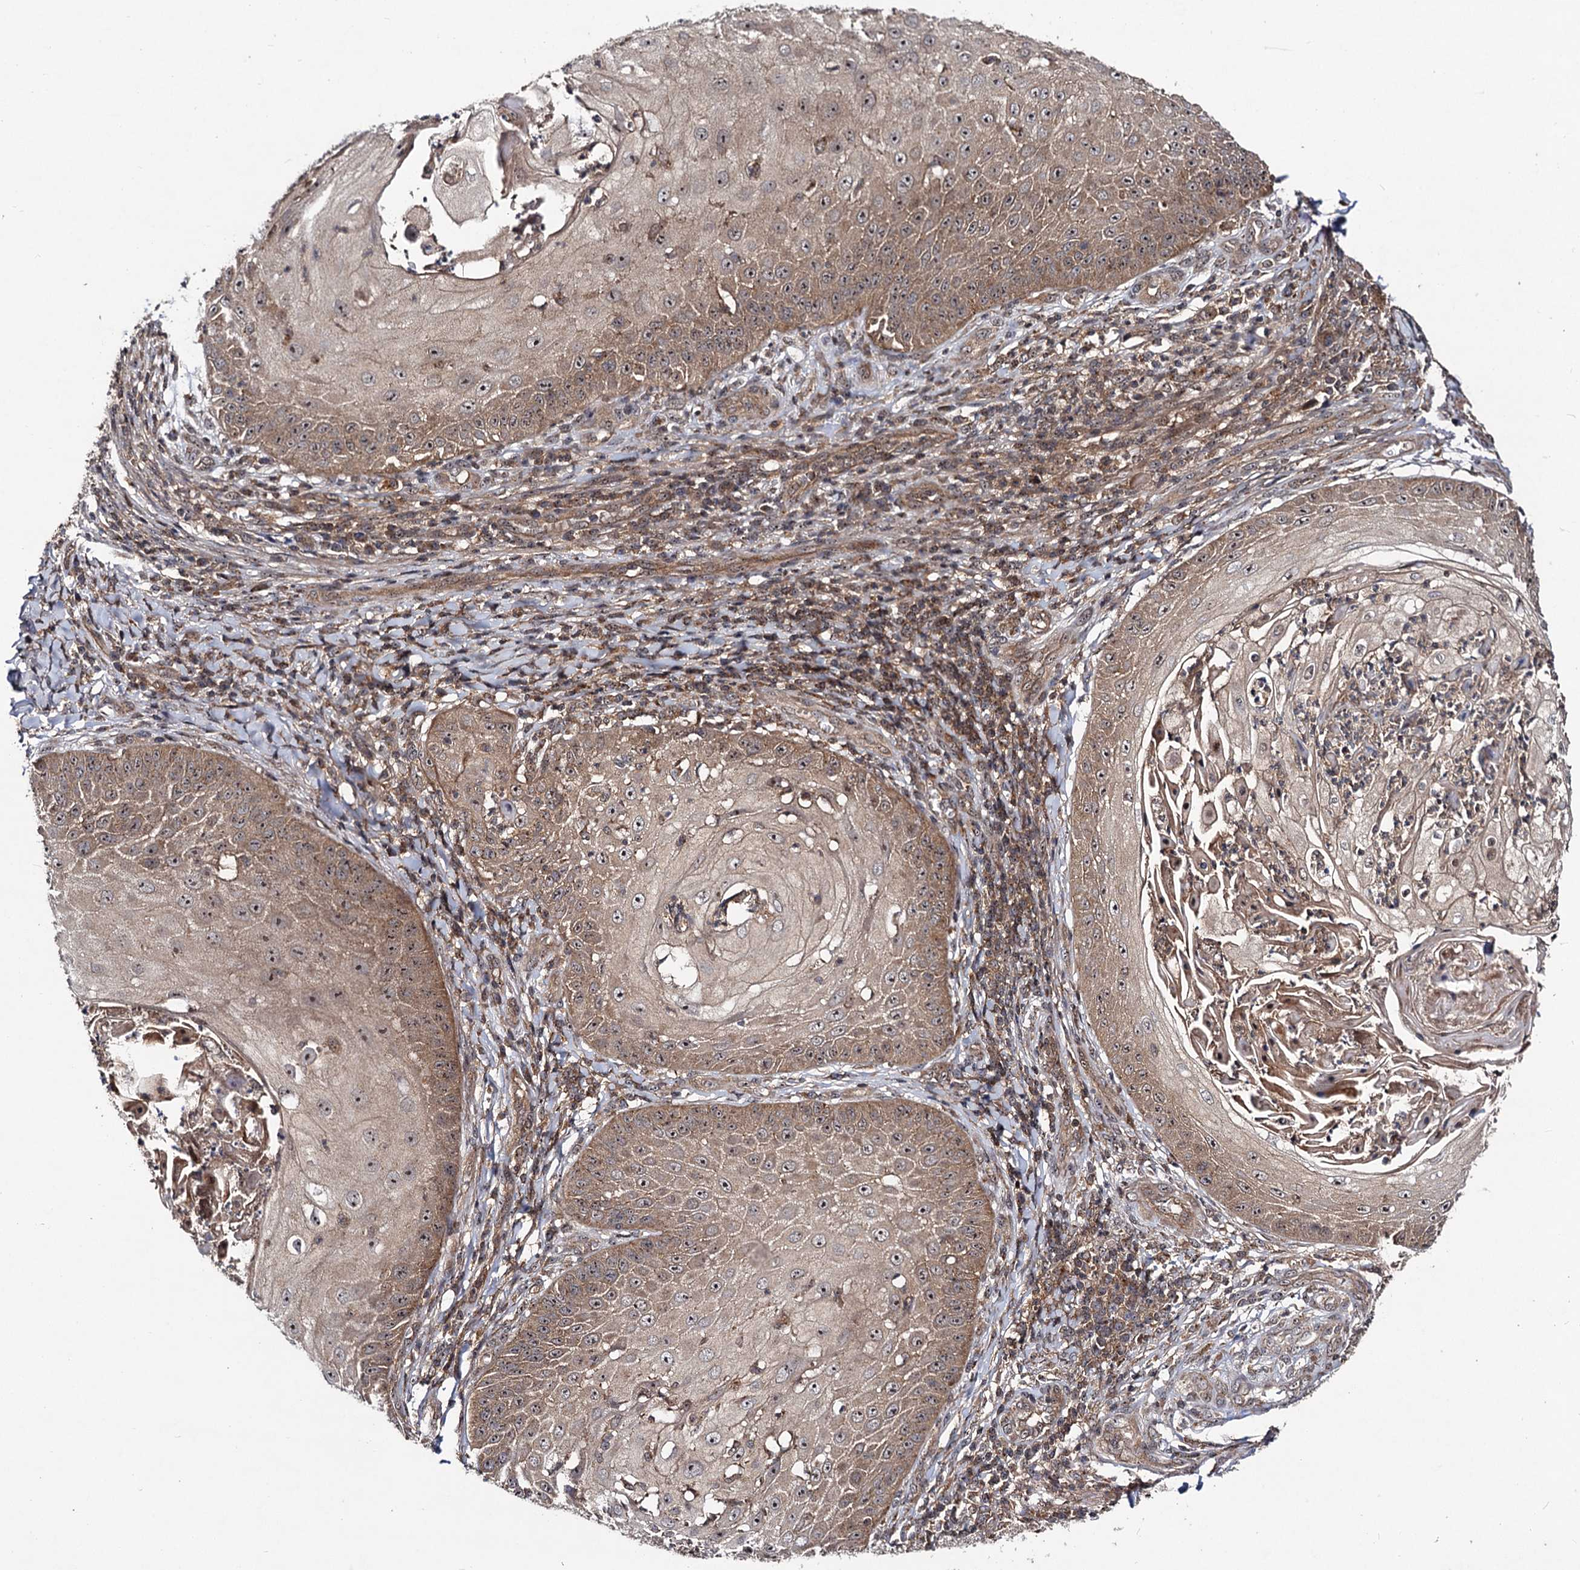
{"staining": {"intensity": "moderate", "quantity": ">75%", "location": "cytoplasmic/membranous,nuclear"}, "tissue": "skin cancer", "cell_type": "Tumor cells", "image_type": "cancer", "snomed": [{"axis": "morphology", "description": "Squamous cell carcinoma, NOS"}, {"axis": "topography", "description": "Skin"}], "caption": "A brown stain labels moderate cytoplasmic/membranous and nuclear positivity of a protein in squamous cell carcinoma (skin) tumor cells.", "gene": "KXD1", "patient": {"sex": "male", "age": 70}}